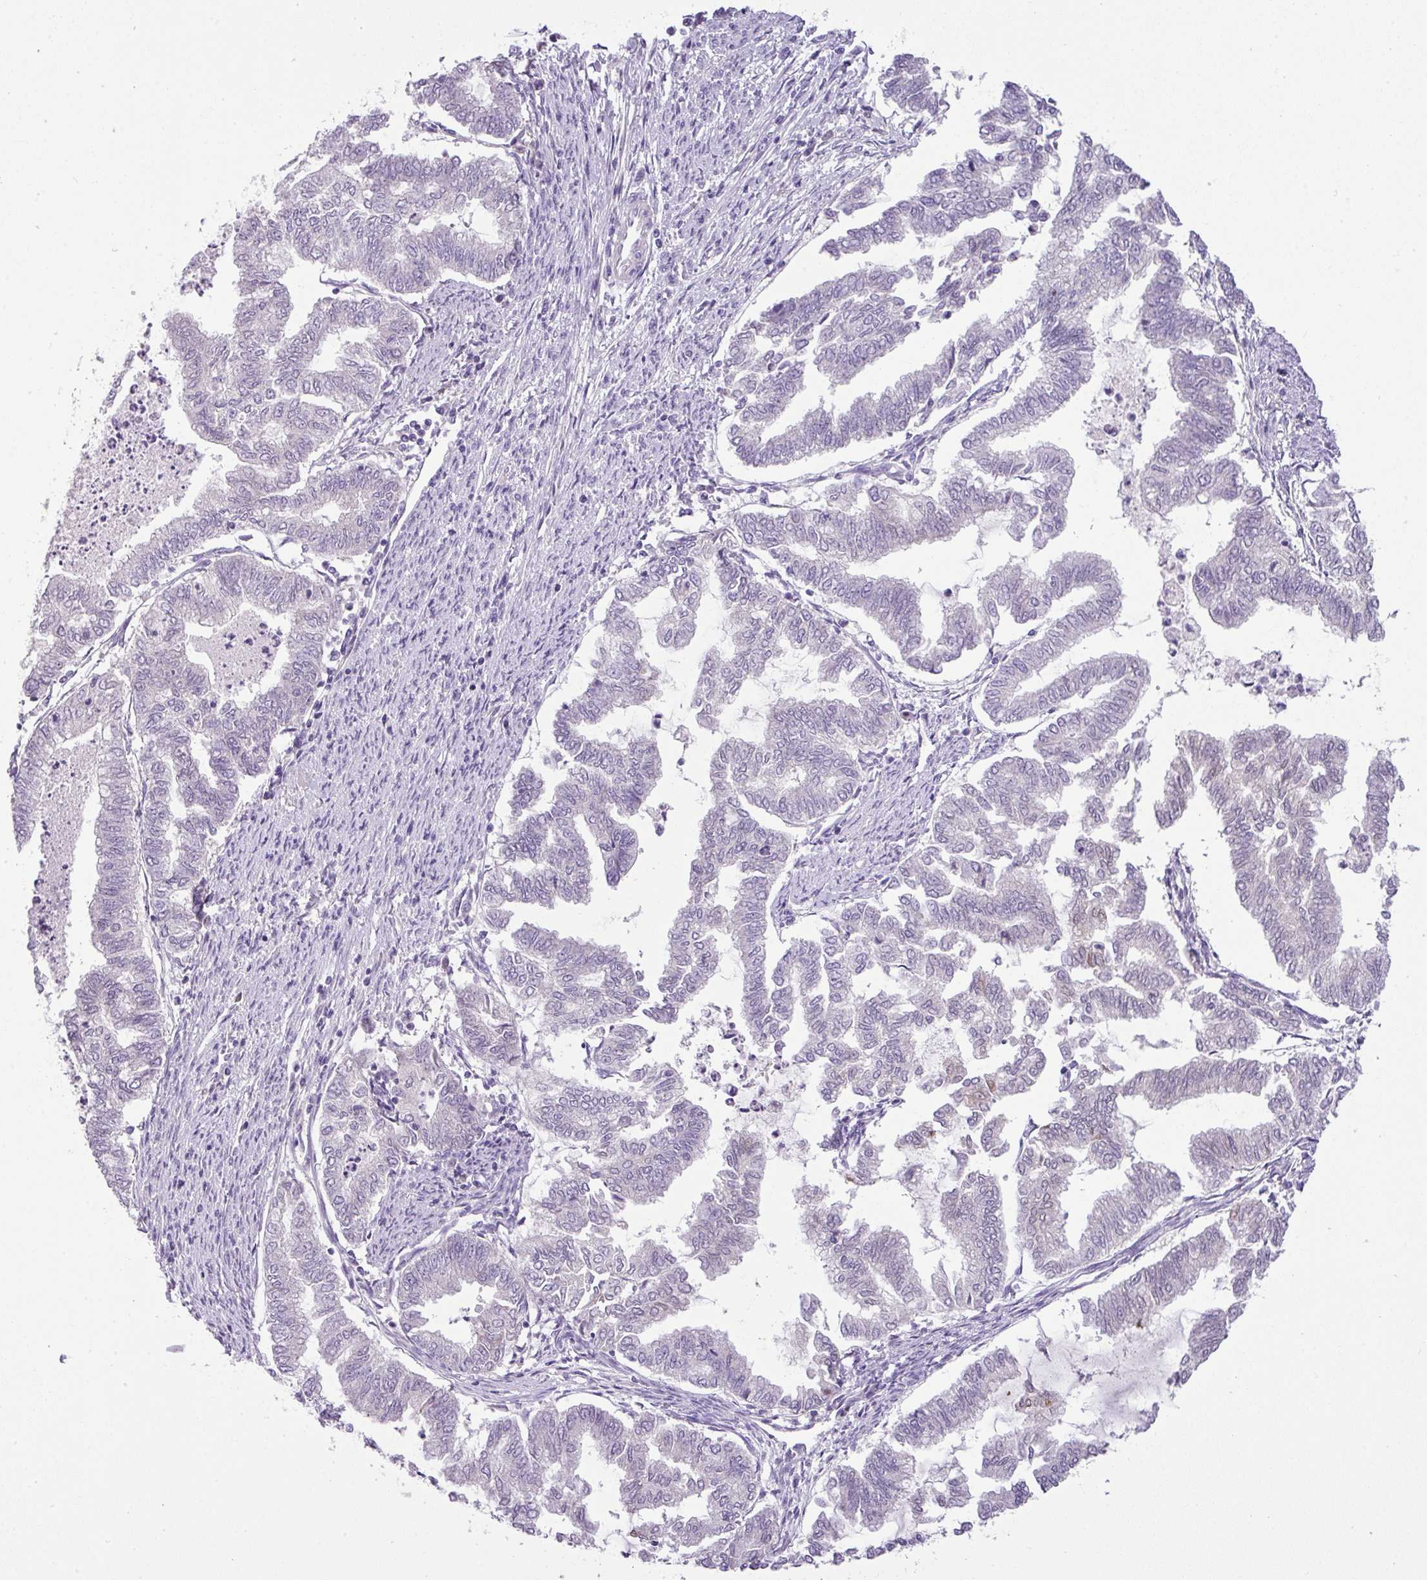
{"staining": {"intensity": "negative", "quantity": "none", "location": "none"}, "tissue": "endometrial cancer", "cell_type": "Tumor cells", "image_type": "cancer", "snomed": [{"axis": "morphology", "description": "Adenocarcinoma, NOS"}, {"axis": "topography", "description": "Endometrium"}], "caption": "The photomicrograph demonstrates no staining of tumor cells in adenocarcinoma (endometrial).", "gene": "ENSG00000273748", "patient": {"sex": "female", "age": 79}}